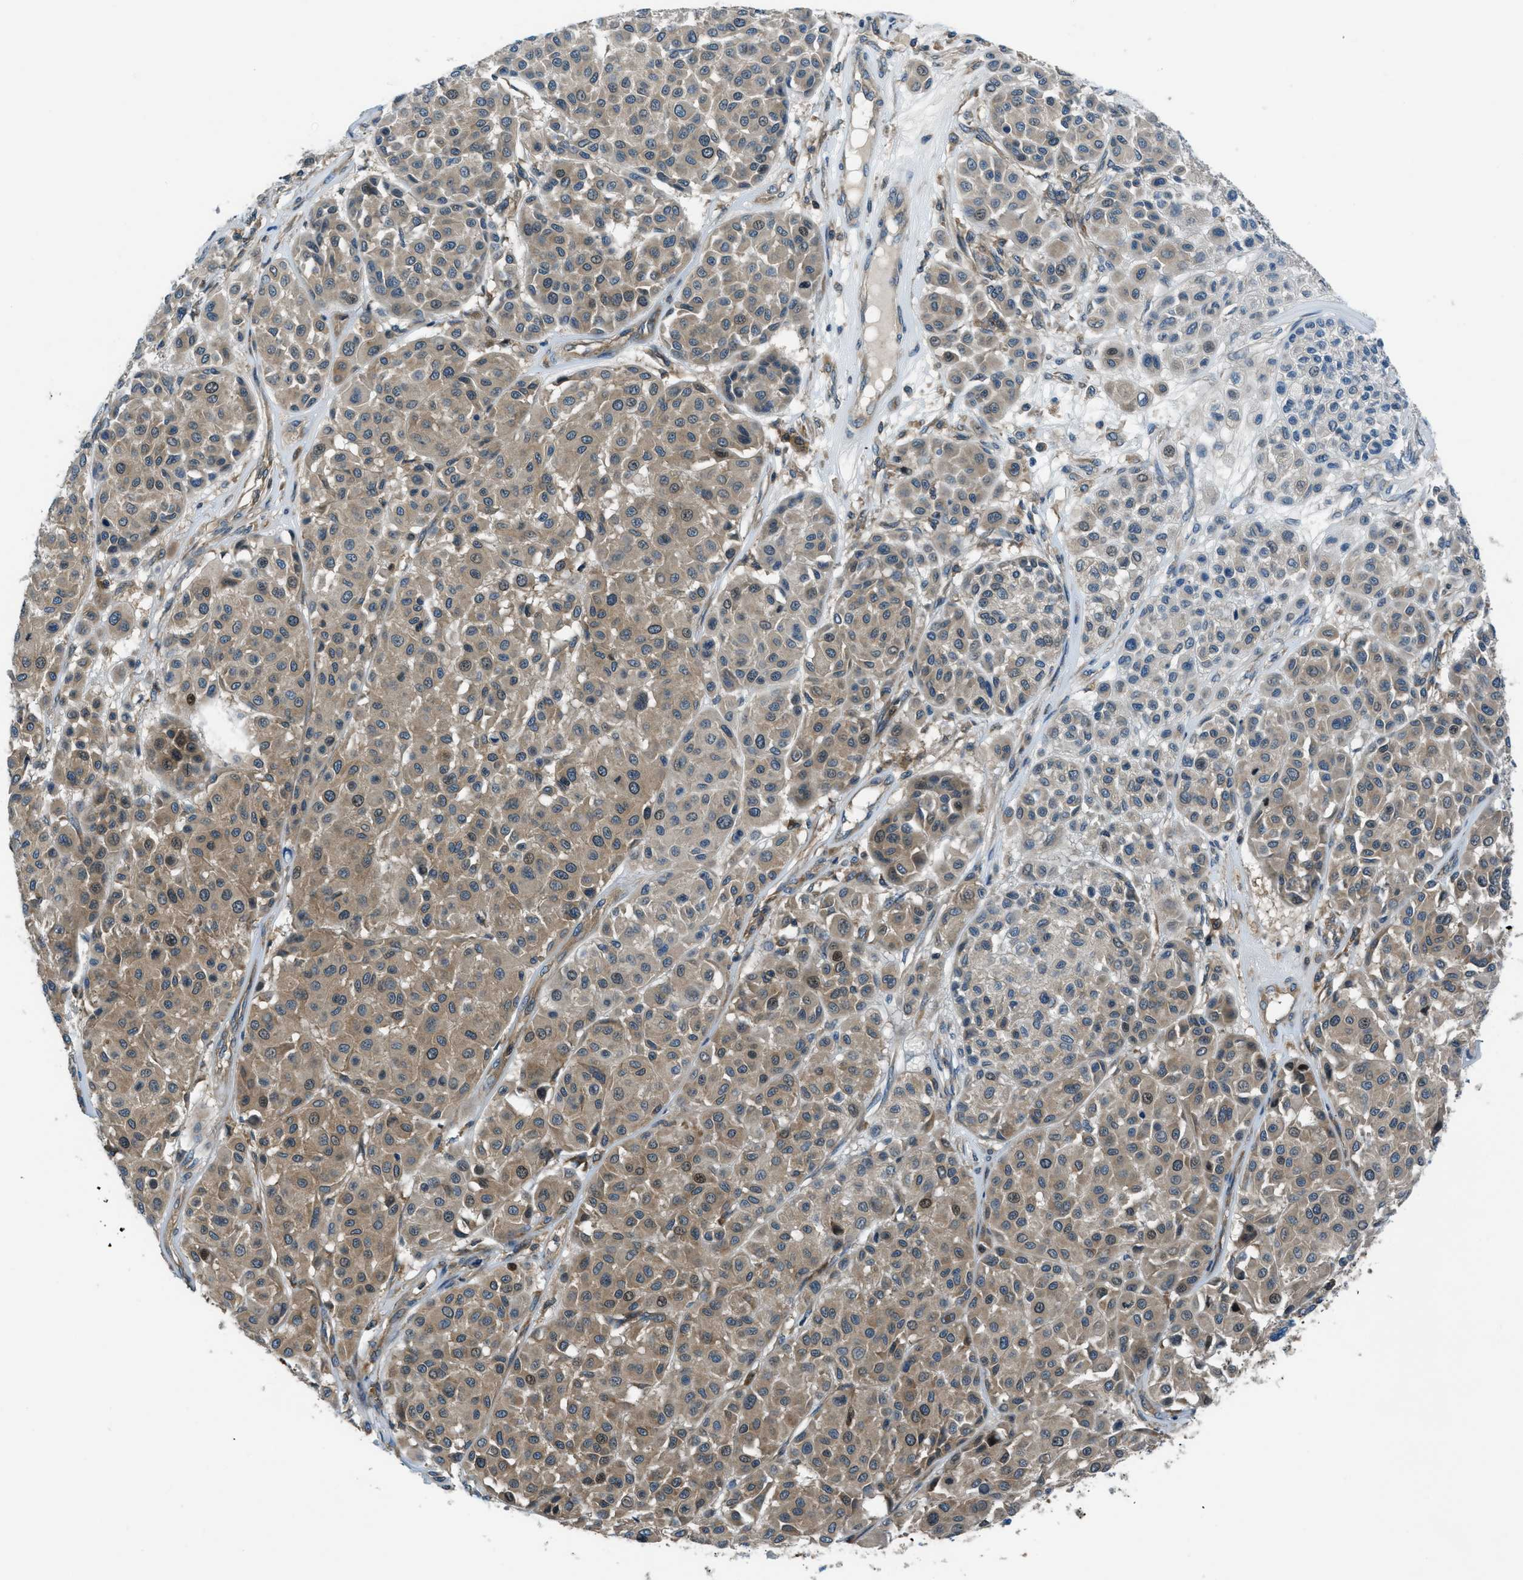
{"staining": {"intensity": "weak", "quantity": ">75%", "location": "cytoplasmic/membranous"}, "tissue": "melanoma", "cell_type": "Tumor cells", "image_type": "cancer", "snomed": [{"axis": "morphology", "description": "Malignant melanoma, Metastatic site"}, {"axis": "topography", "description": "Soft tissue"}], "caption": "Weak cytoplasmic/membranous protein positivity is seen in about >75% of tumor cells in malignant melanoma (metastatic site).", "gene": "ARFGAP2", "patient": {"sex": "male", "age": 41}}